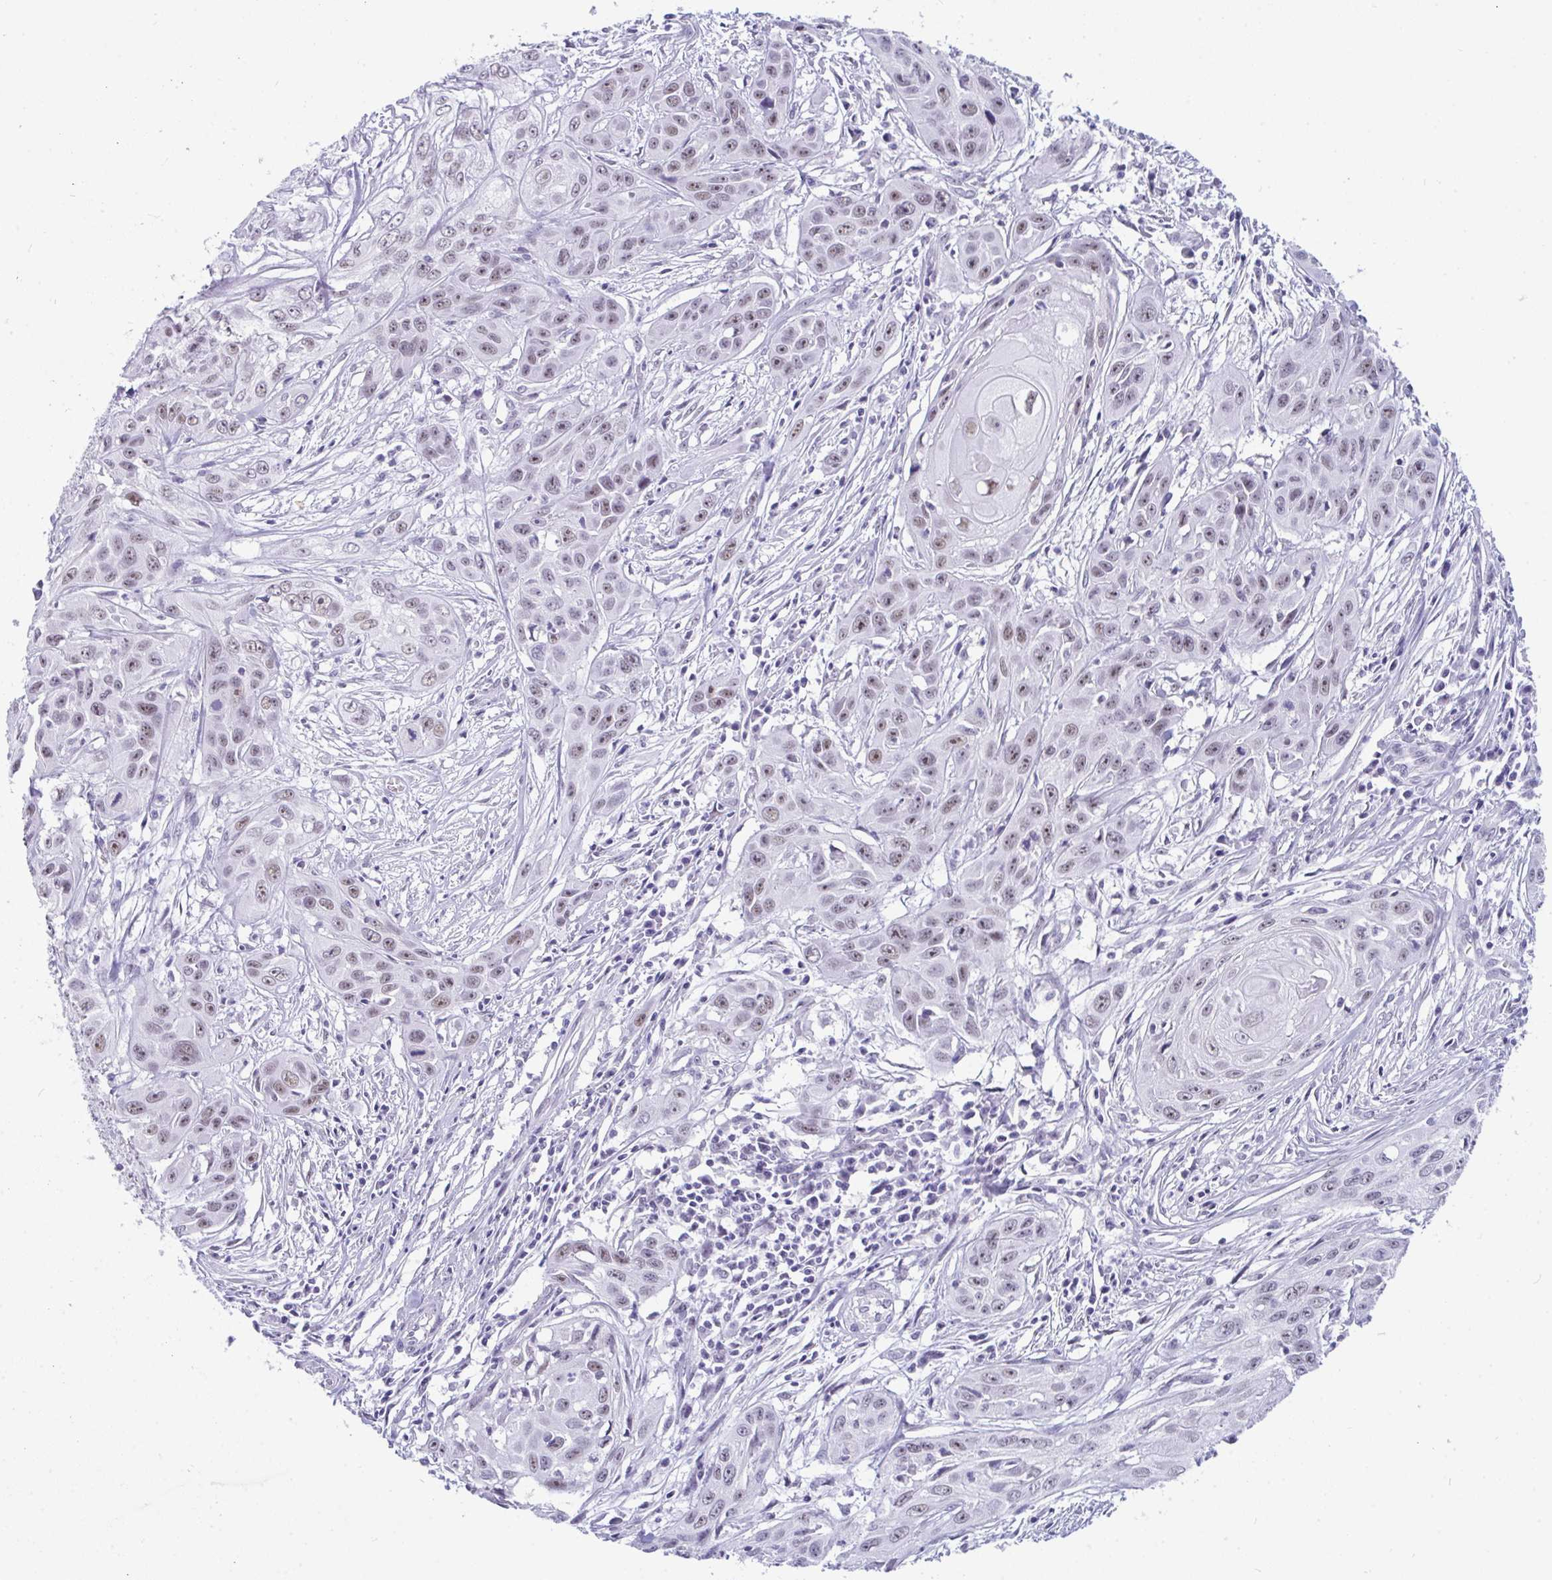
{"staining": {"intensity": "moderate", "quantity": "25%-75%", "location": "nuclear"}, "tissue": "skin cancer", "cell_type": "Tumor cells", "image_type": "cancer", "snomed": [{"axis": "morphology", "description": "Squamous cell carcinoma, NOS"}, {"axis": "topography", "description": "Skin"}, {"axis": "topography", "description": "Vulva"}], "caption": "DAB immunohistochemical staining of skin cancer exhibits moderate nuclear protein staining in about 25%-75% of tumor cells.", "gene": "CDK13", "patient": {"sex": "female", "age": 83}}